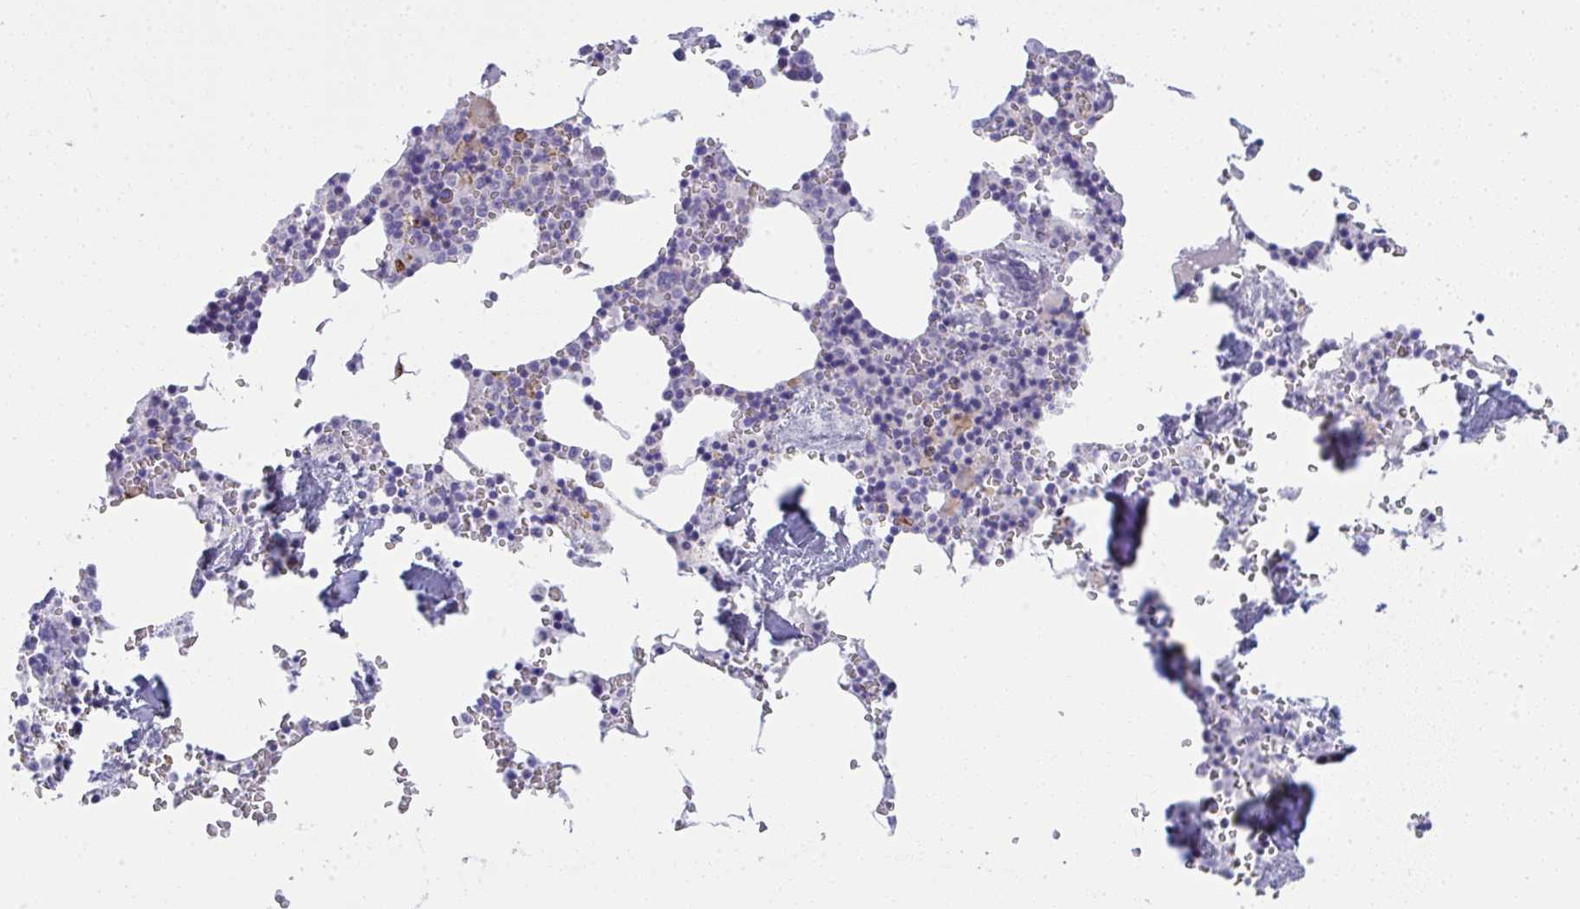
{"staining": {"intensity": "negative", "quantity": "none", "location": "none"}, "tissue": "bone marrow", "cell_type": "Hematopoietic cells", "image_type": "normal", "snomed": [{"axis": "morphology", "description": "Normal tissue, NOS"}, {"axis": "topography", "description": "Bone marrow"}], "caption": "A high-resolution photomicrograph shows immunohistochemistry (IHC) staining of benign bone marrow, which displays no significant expression in hematopoietic cells. Nuclei are stained in blue.", "gene": "MYL12A", "patient": {"sex": "male", "age": 54}}